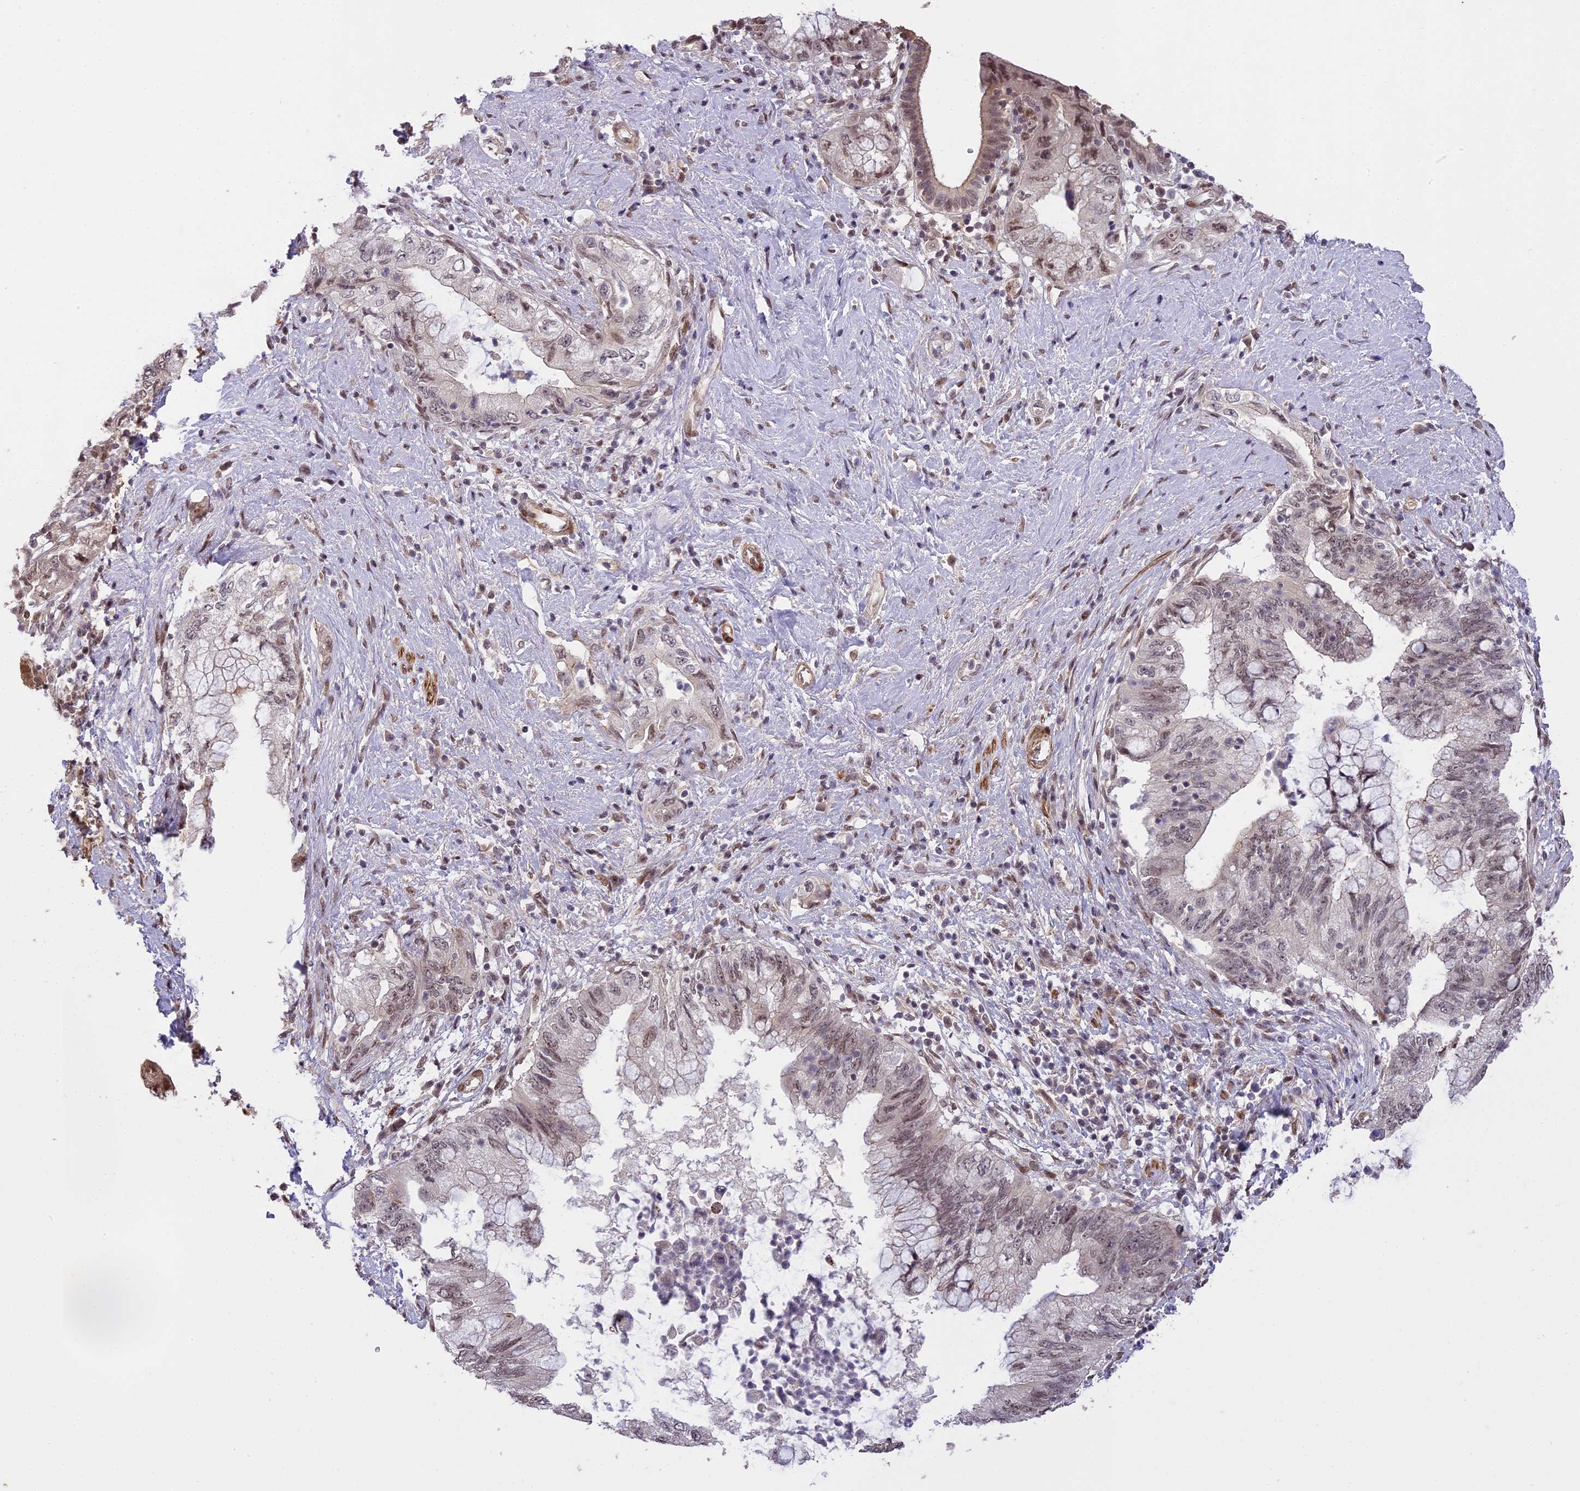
{"staining": {"intensity": "weak", "quantity": "<25%", "location": "nuclear"}, "tissue": "pancreatic cancer", "cell_type": "Tumor cells", "image_type": "cancer", "snomed": [{"axis": "morphology", "description": "Adenocarcinoma, NOS"}, {"axis": "topography", "description": "Pancreas"}], "caption": "IHC photomicrograph of adenocarcinoma (pancreatic) stained for a protein (brown), which reveals no staining in tumor cells.", "gene": "PRELID2", "patient": {"sex": "female", "age": 73}}